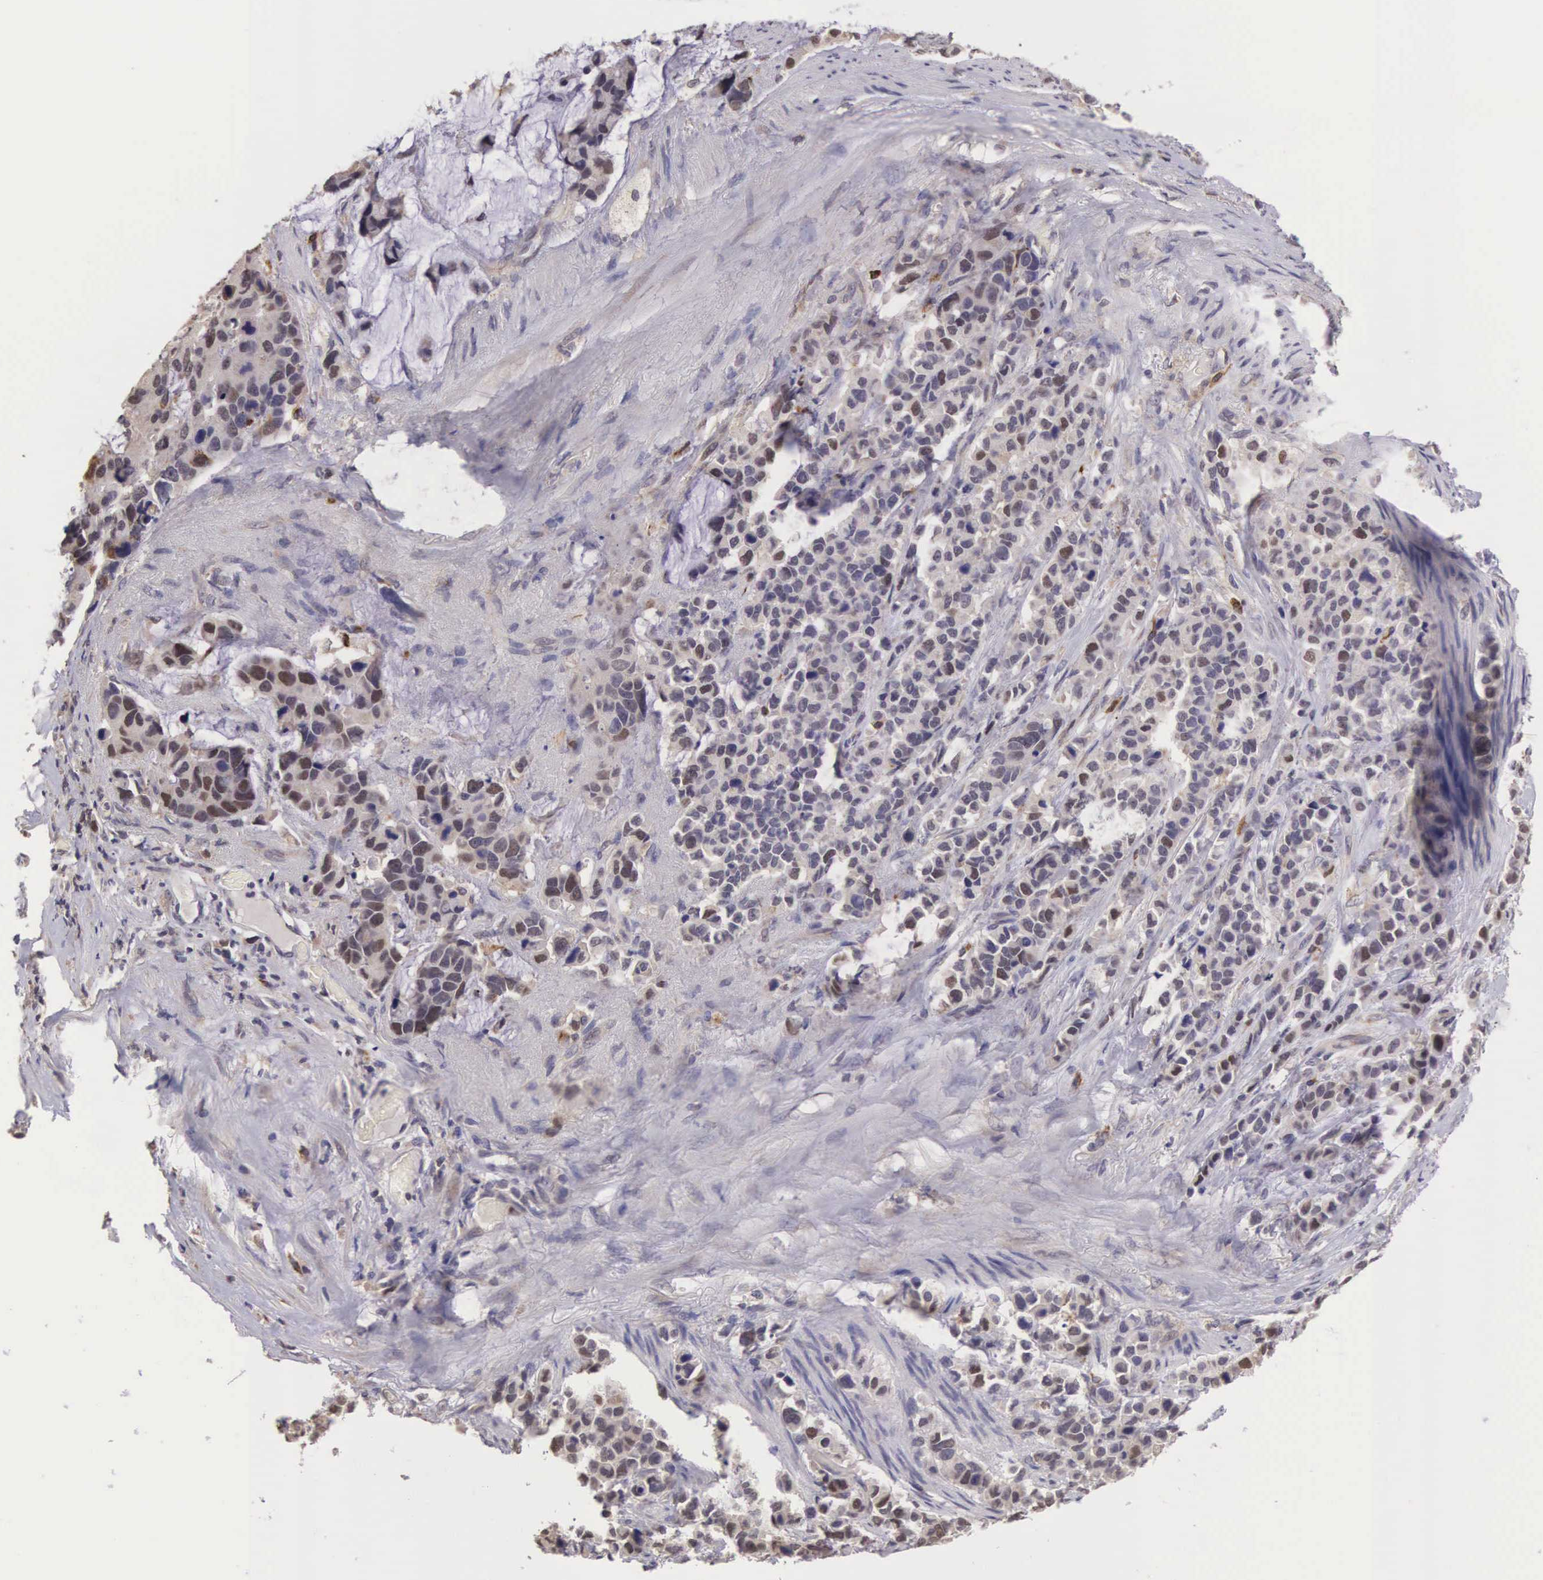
{"staining": {"intensity": "moderate", "quantity": "25%-75%", "location": "cytoplasmic/membranous,nuclear"}, "tissue": "stomach cancer", "cell_type": "Tumor cells", "image_type": "cancer", "snomed": [{"axis": "morphology", "description": "Adenocarcinoma, NOS"}, {"axis": "topography", "description": "Stomach, upper"}], "caption": "Immunohistochemistry photomicrograph of neoplastic tissue: human stomach cancer (adenocarcinoma) stained using immunohistochemistry displays medium levels of moderate protein expression localized specifically in the cytoplasmic/membranous and nuclear of tumor cells, appearing as a cytoplasmic/membranous and nuclear brown color.", "gene": "CDC45", "patient": {"sex": "male", "age": 71}}